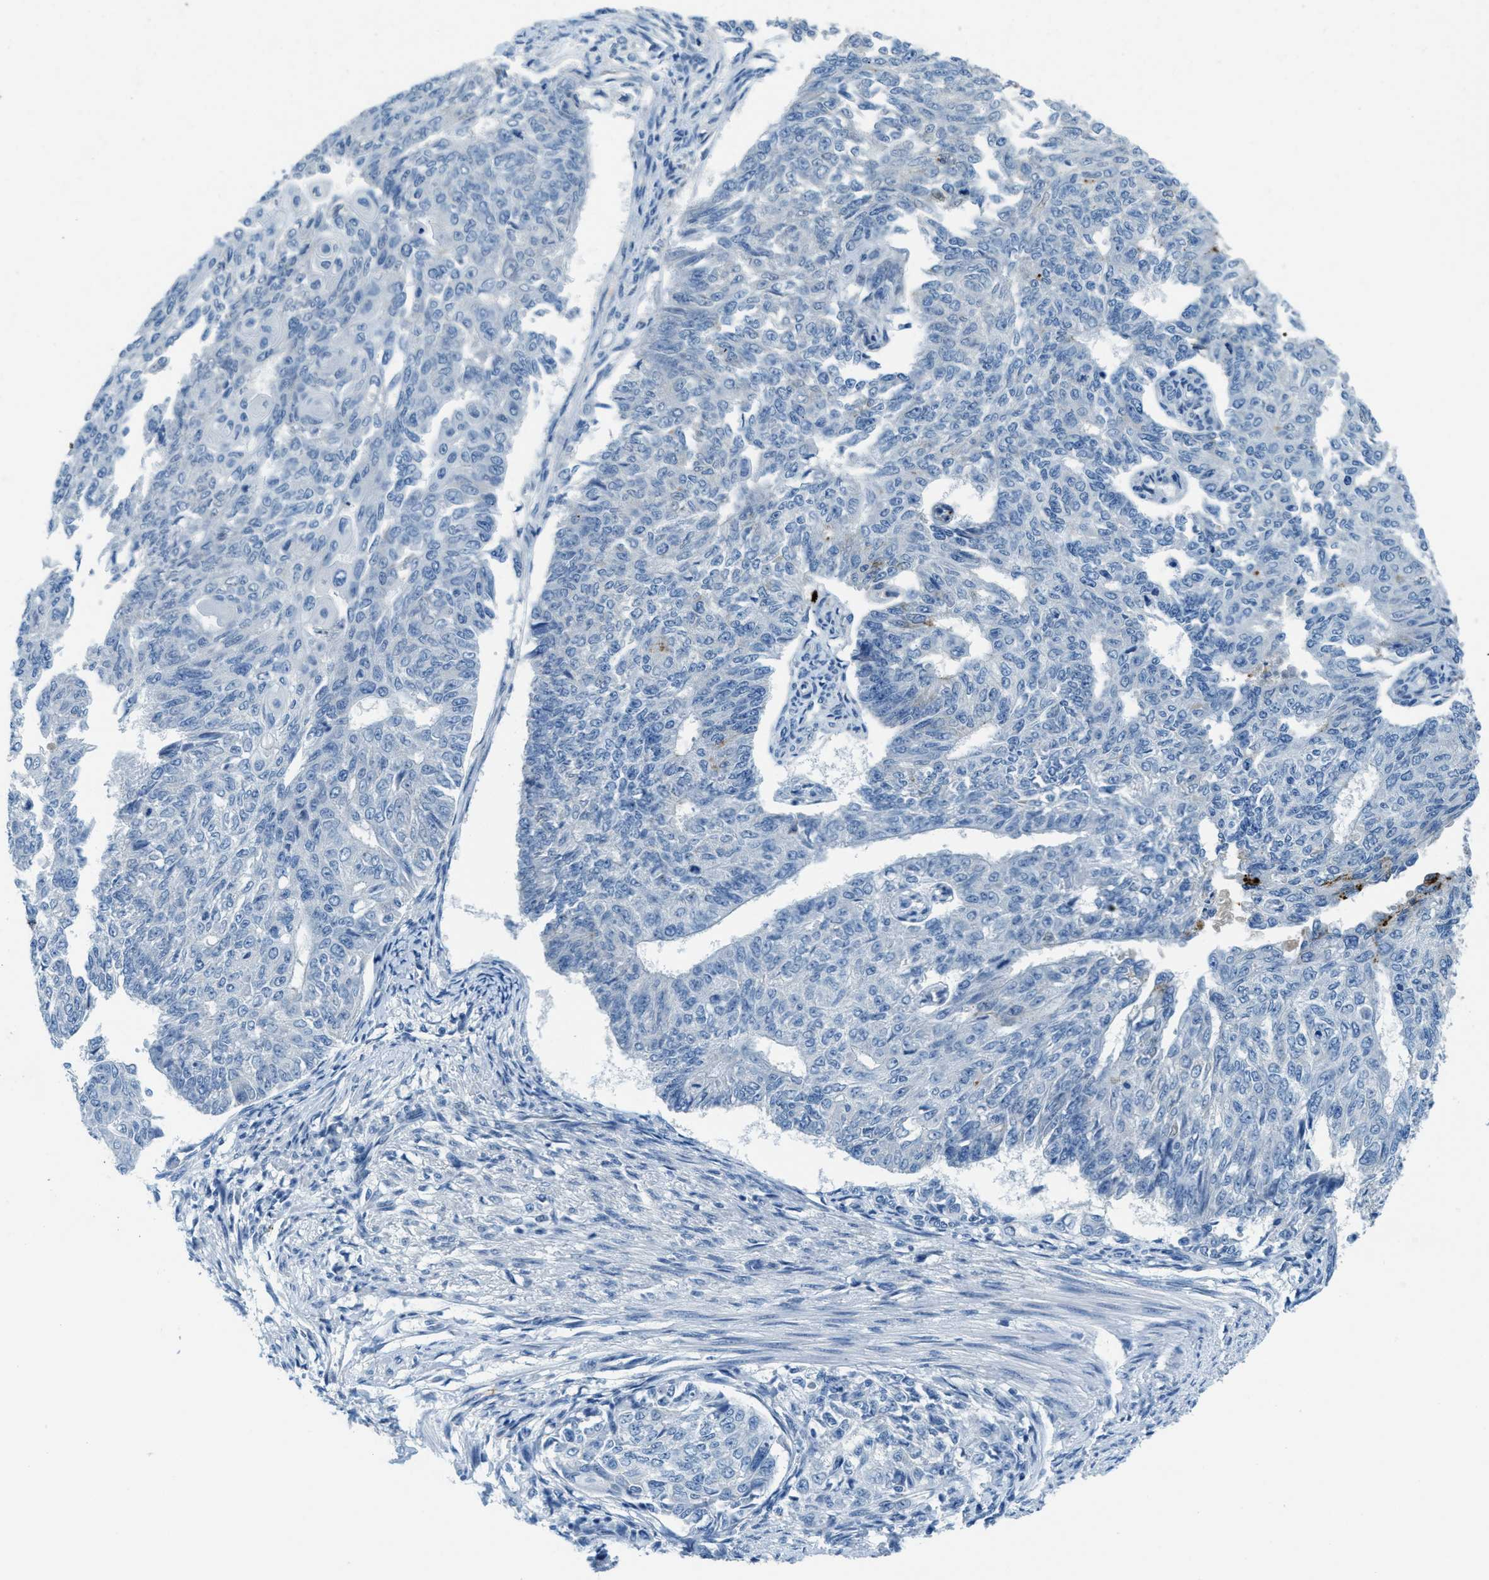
{"staining": {"intensity": "negative", "quantity": "none", "location": "none"}, "tissue": "endometrial cancer", "cell_type": "Tumor cells", "image_type": "cancer", "snomed": [{"axis": "morphology", "description": "Adenocarcinoma, NOS"}, {"axis": "topography", "description": "Endometrium"}], "caption": "Endometrial cancer was stained to show a protein in brown. There is no significant staining in tumor cells.", "gene": "A2M", "patient": {"sex": "female", "age": 32}}